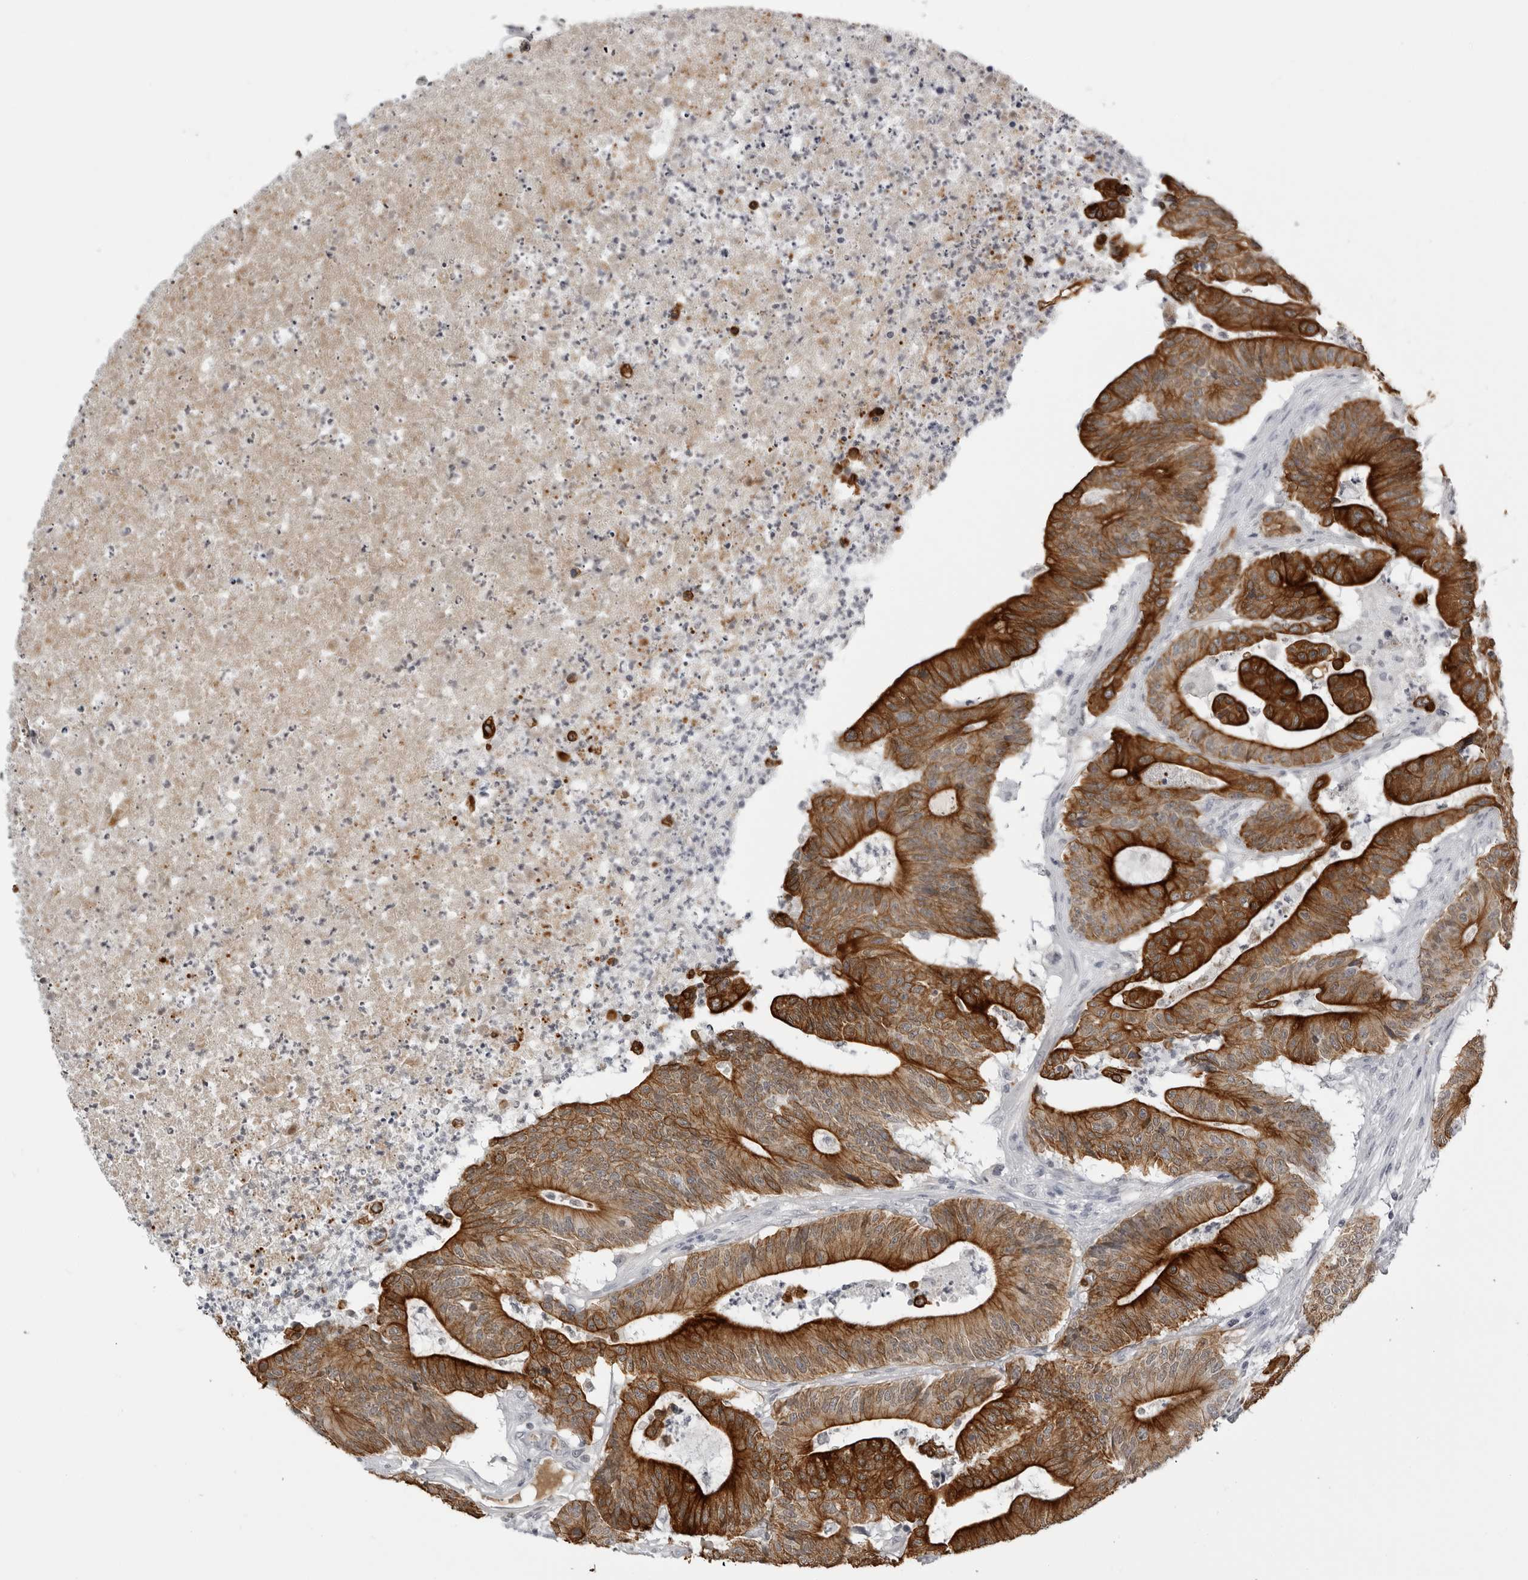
{"staining": {"intensity": "strong", "quantity": ">75%", "location": "cytoplasmic/membranous"}, "tissue": "colorectal cancer", "cell_type": "Tumor cells", "image_type": "cancer", "snomed": [{"axis": "morphology", "description": "Adenocarcinoma, NOS"}, {"axis": "topography", "description": "Colon"}], "caption": "Human adenocarcinoma (colorectal) stained with a protein marker reveals strong staining in tumor cells.", "gene": "SERPINF2", "patient": {"sex": "female", "age": 84}}